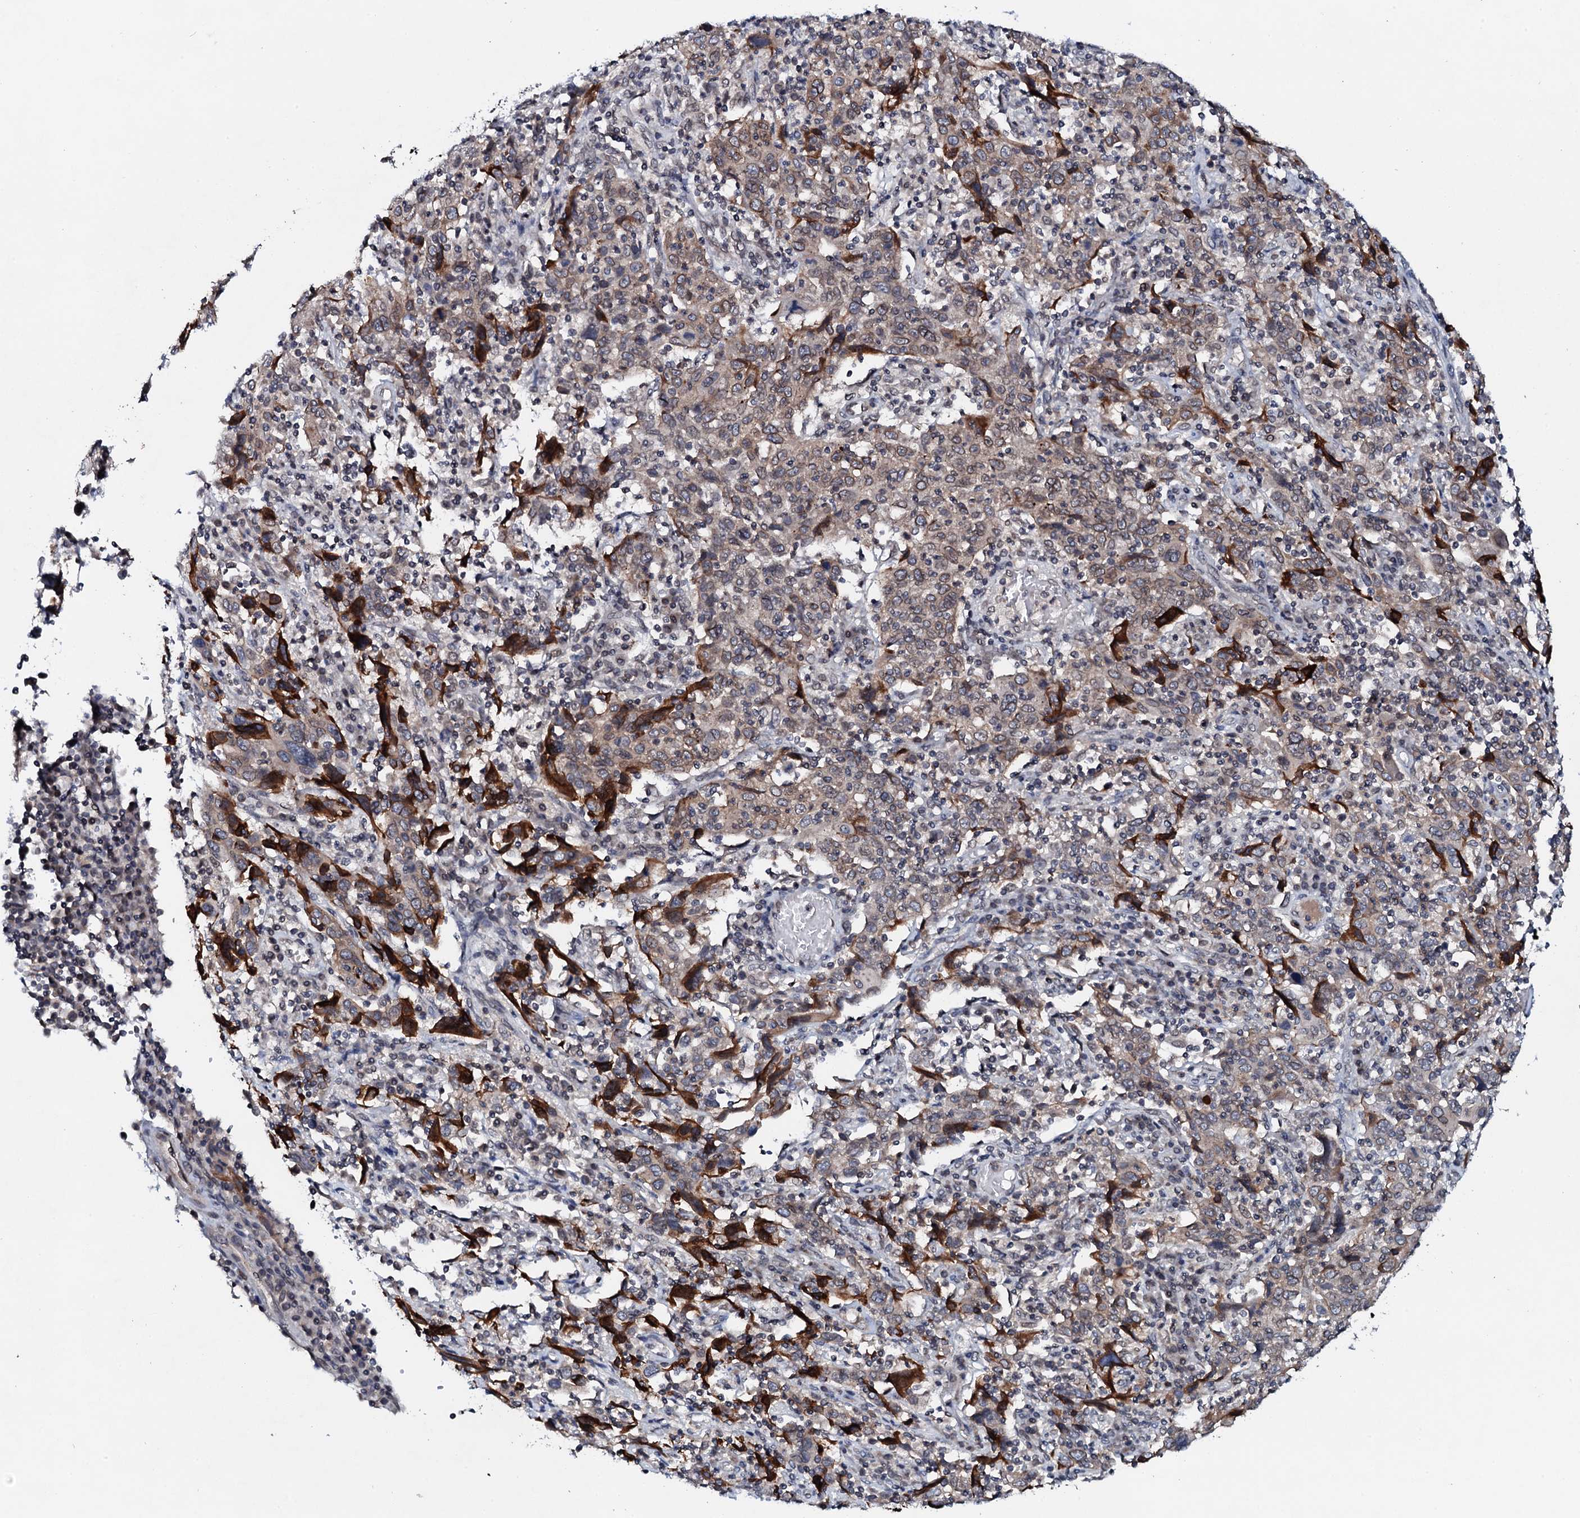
{"staining": {"intensity": "strong", "quantity": "<25%", "location": "cytoplasmic/membranous"}, "tissue": "cervical cancer", "cell_type": "Tumor cells", "image_type": "cancer", "snomed": [{"axis": "morphology", "description": "Squamous cell carcinoma, NOS"}, {"axis": "topography", "description": "Cervix"}], "caption": "A brown stain highlights strong cytoplasmic/membranous expression of a protein in human cervical cancer tumor cells.", "gene": "SNTA1", "patient": {"sex": "female", "age": 46}}